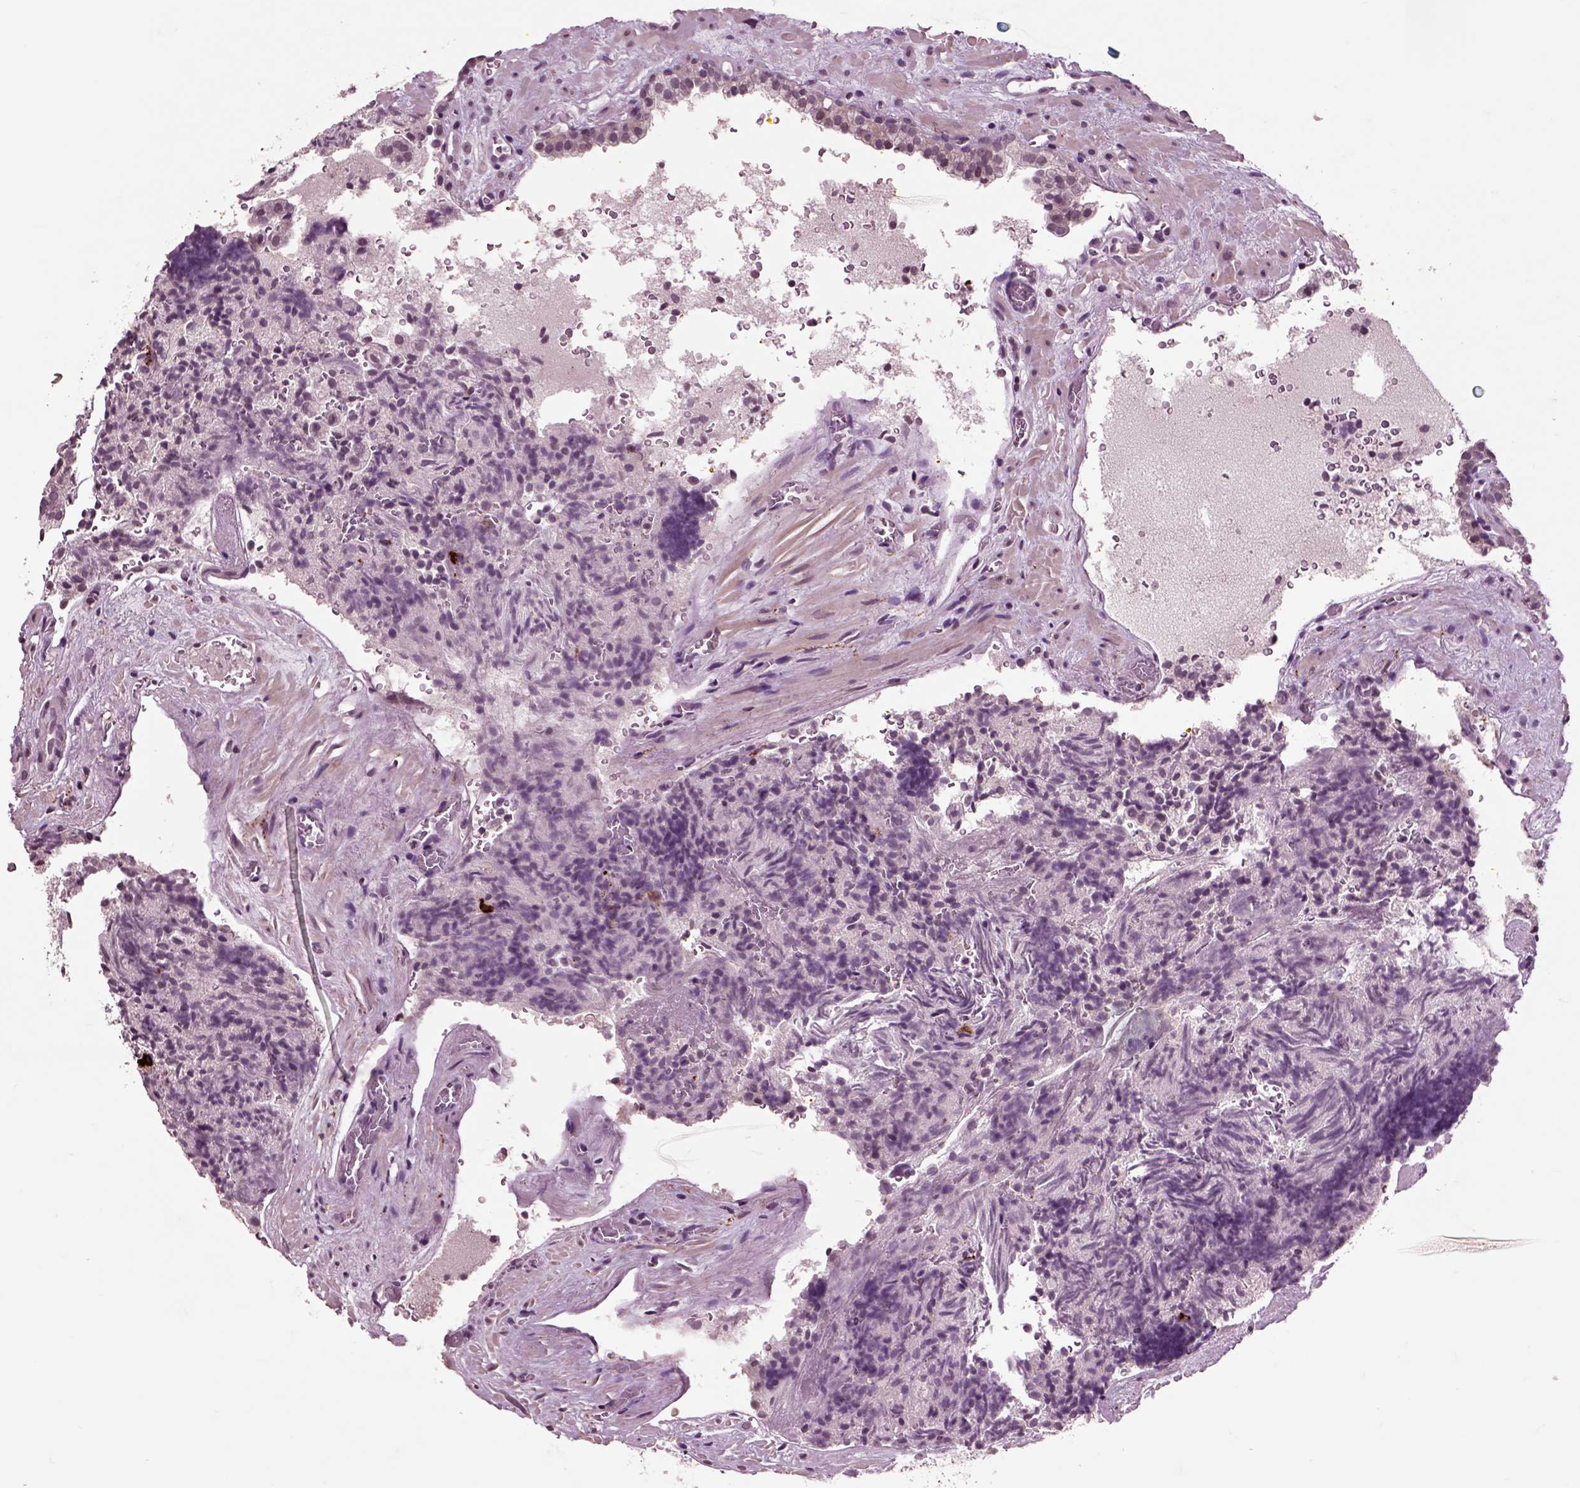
{"staining": {"intensity": "negative", "quantity": "none", "location": "none"}, "tissue": "prostate cancer", "cell_type": "Tumor cells", "image_type": "cancer", "snomed": [{"axis": "morphology", "description": "Adenocarcinoma, NOS"}, {"axis": "topography", "description": "Prostate"}], "caption": "DAB immunohistochemical staining of human adenocarcinoma (prostate) demonstrates no significant positivity in tumor cells.", "gene": "CHGB", "patient": {"sex": "male", "age": 66}}